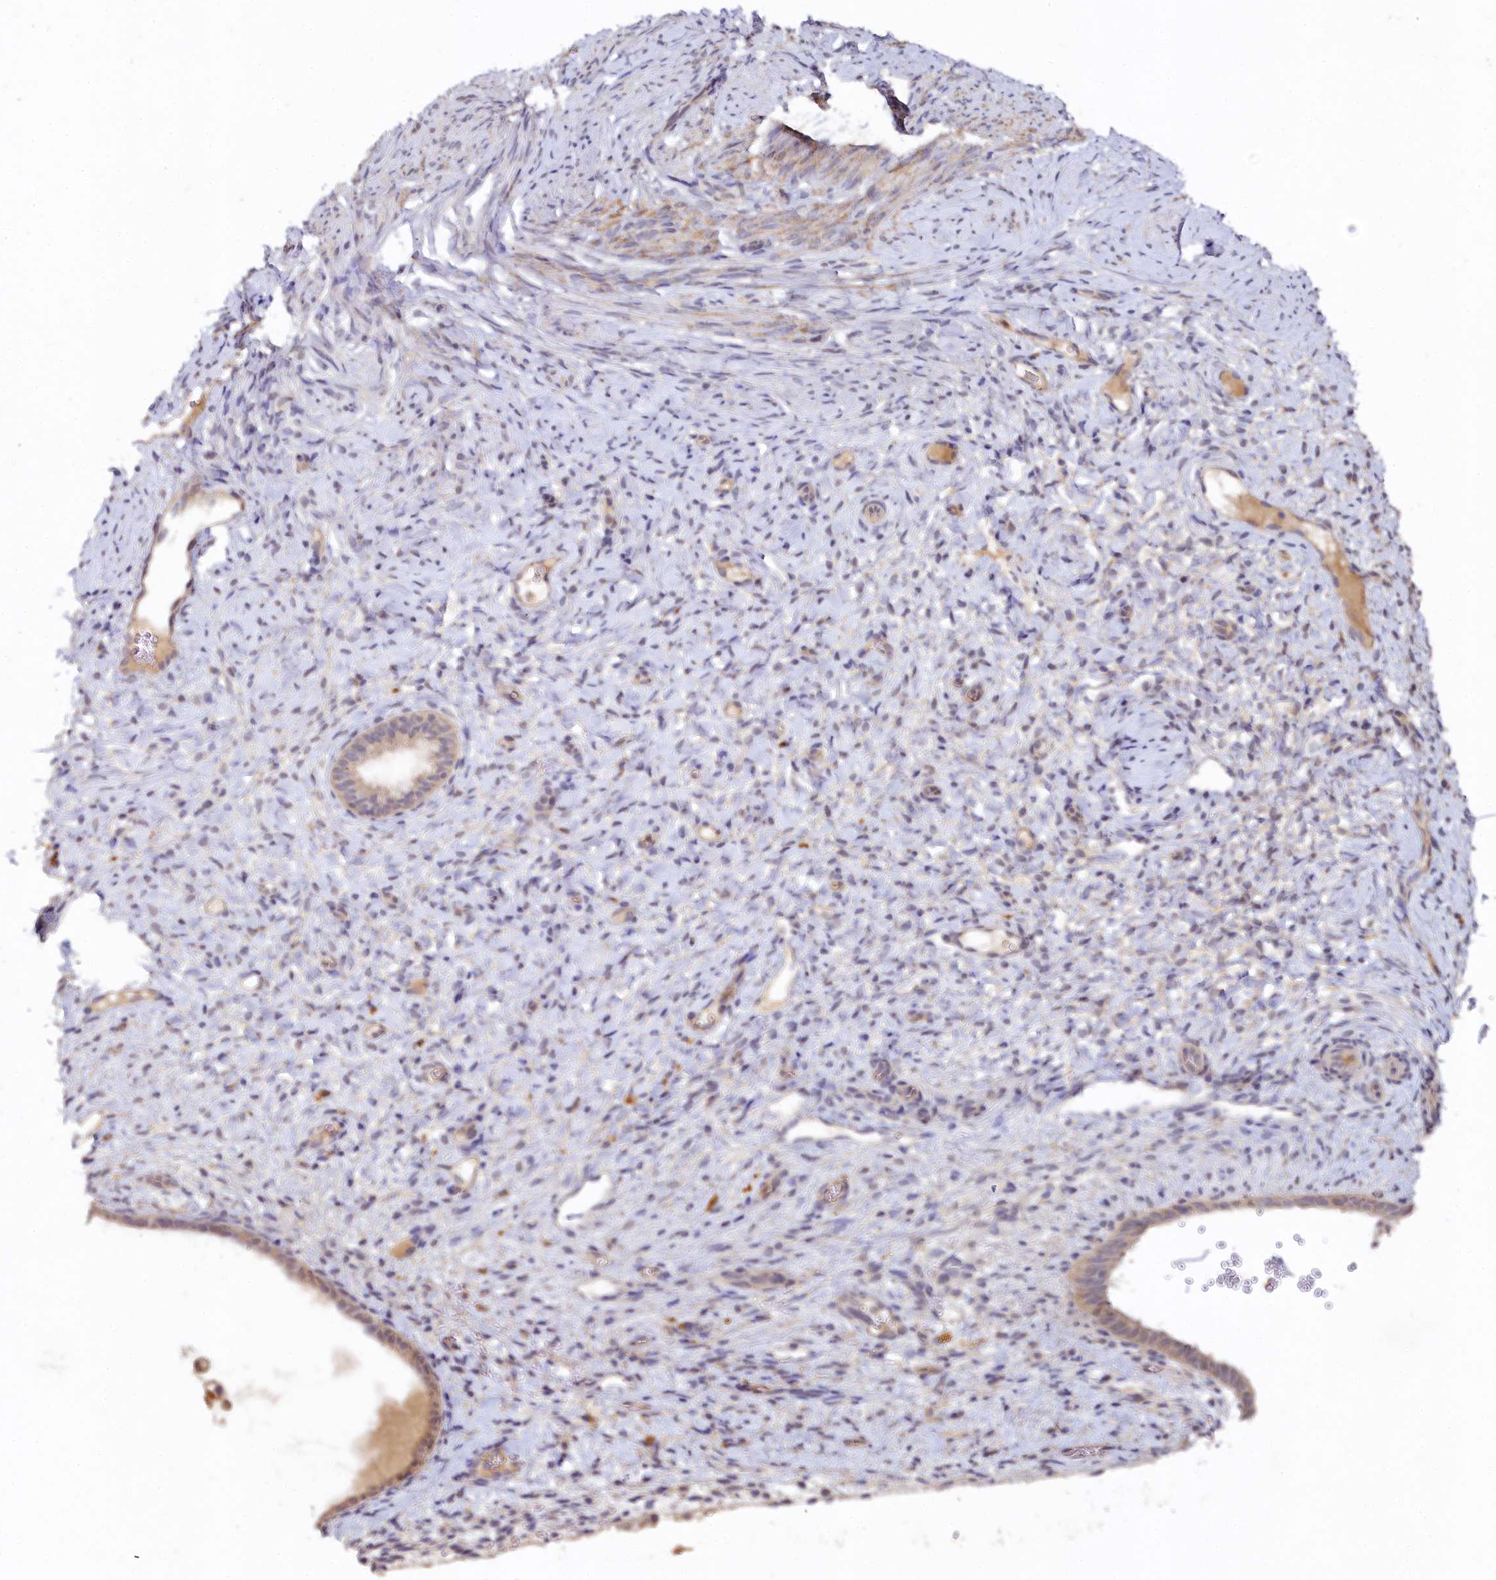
{"staining": {"intensity": "negative", "quantity": "none", "location": "none"}, "tissue": "endometrium", "cell_type": "Cells in endometrial stroma", "image_type": "normal", "snomed": [{"axis": "morphology", "description": "Normal tissue, NOS"}, {"axis": "topography", "description": "Endometrium"}], "caption": "Immunohistochemistry histopathology image of benign endometrium: human endometrium stained with DAB reveals no significant protein expression in cells in endometrial stroma.", "gene": "HERC3", "patient": {"sex": "female", "age": 65}}